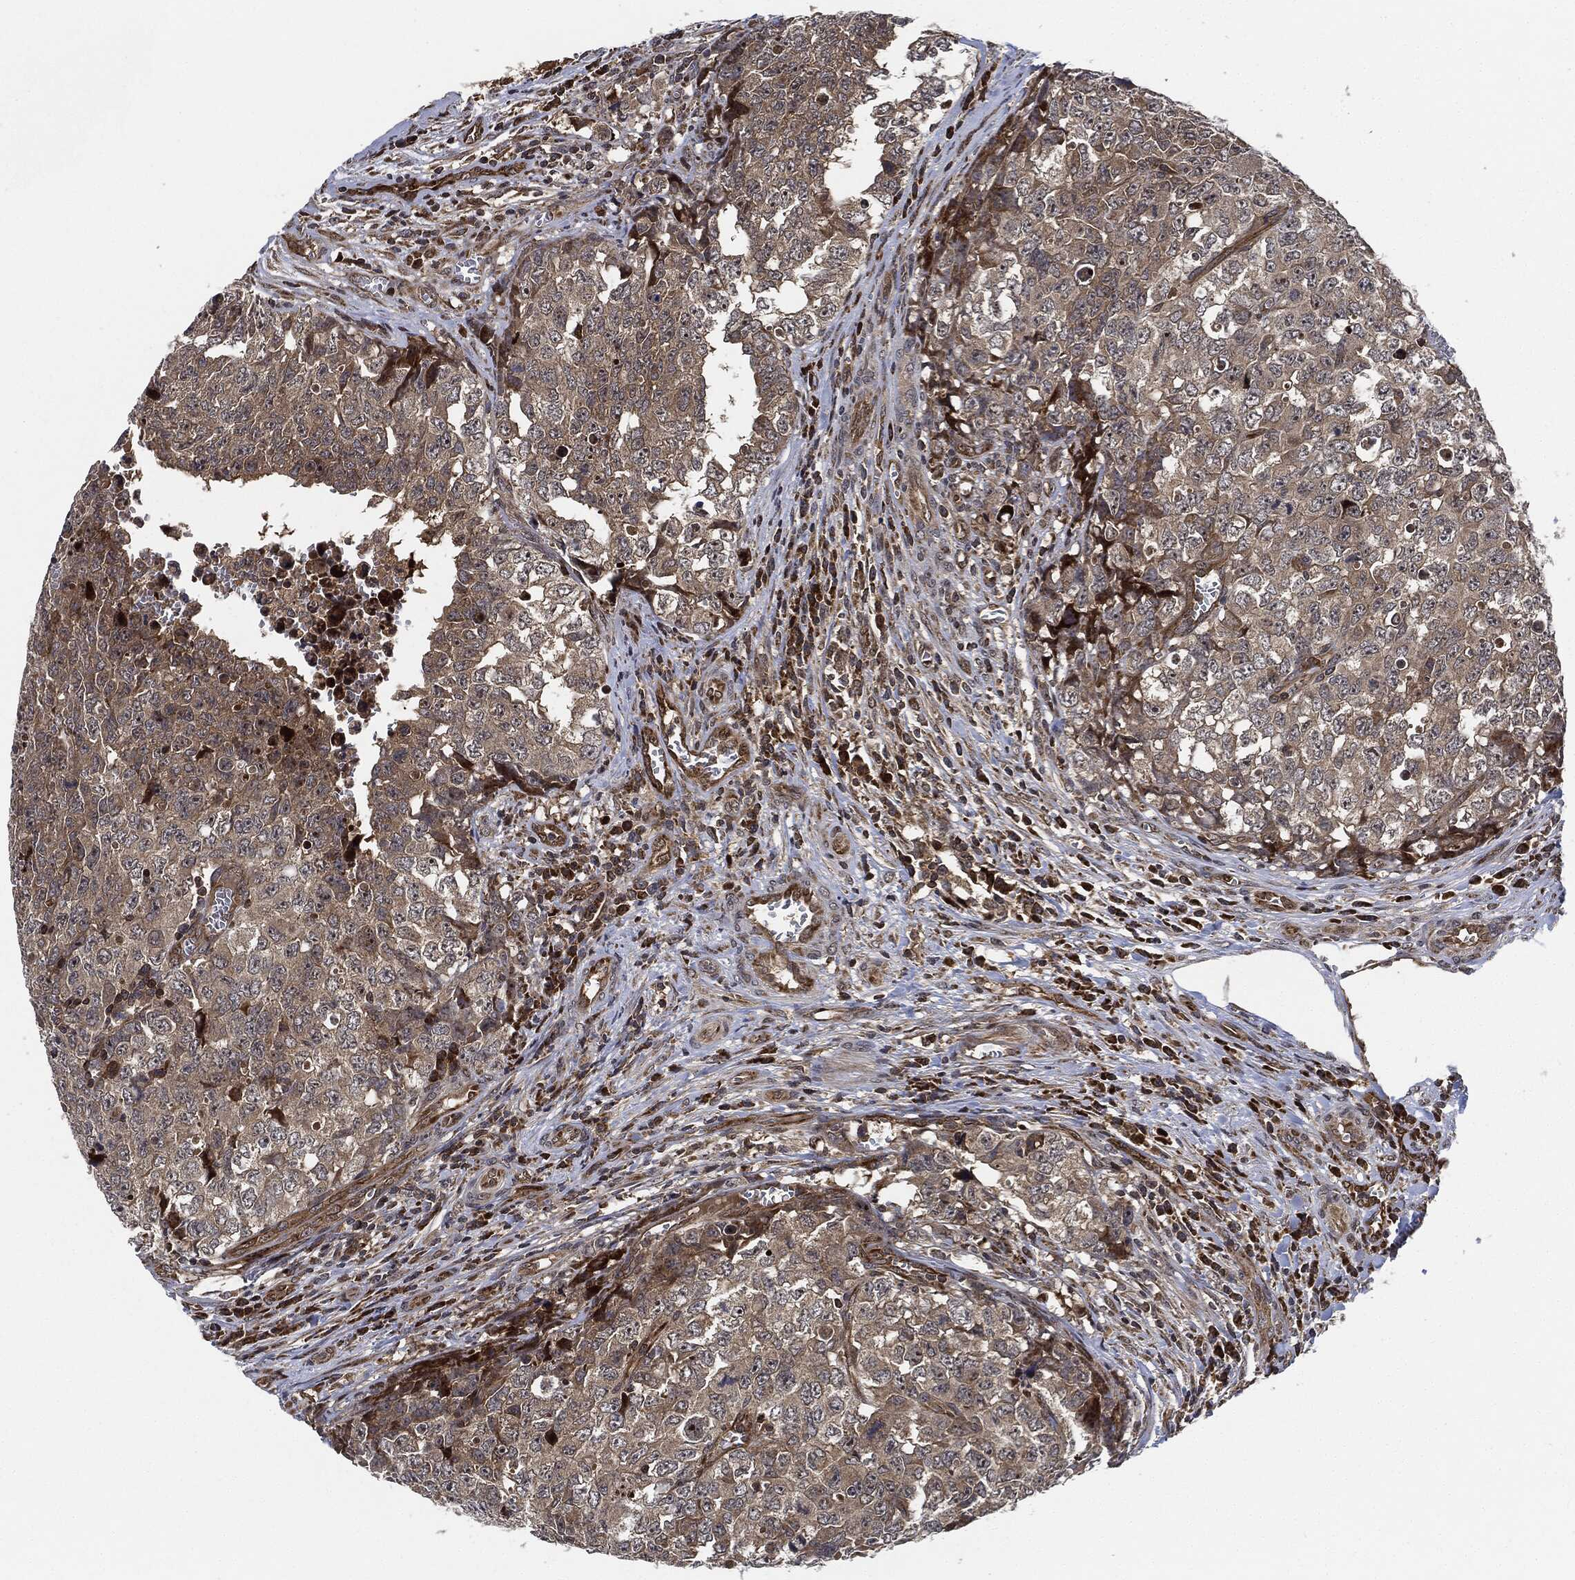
{"staining": {"intensity": "weak", "quantity": "25%-75%", "location": "cytoplasmic/membranous"}, "tissue": "testis cancer", "cell_type": "Tumor cells", "image_type": "cancer", "snomed": [{"axis": "morphology", "description": "Carcinoma, Embryonal, NOS"}, {"axis": "topography", "description": "Testis"}], "caption": "Testis cancer was stained to show a protein in brown. There is low levels of weak cytoplasmic/membranous expression in about 25%-75% of tumor cells. (DAB (3,3'-diaminobenzidine) = brown stain, brightfield microscopy at high magnification).", "gene": "RNASEL", "patient": {"sex": "male", "age": 23}}